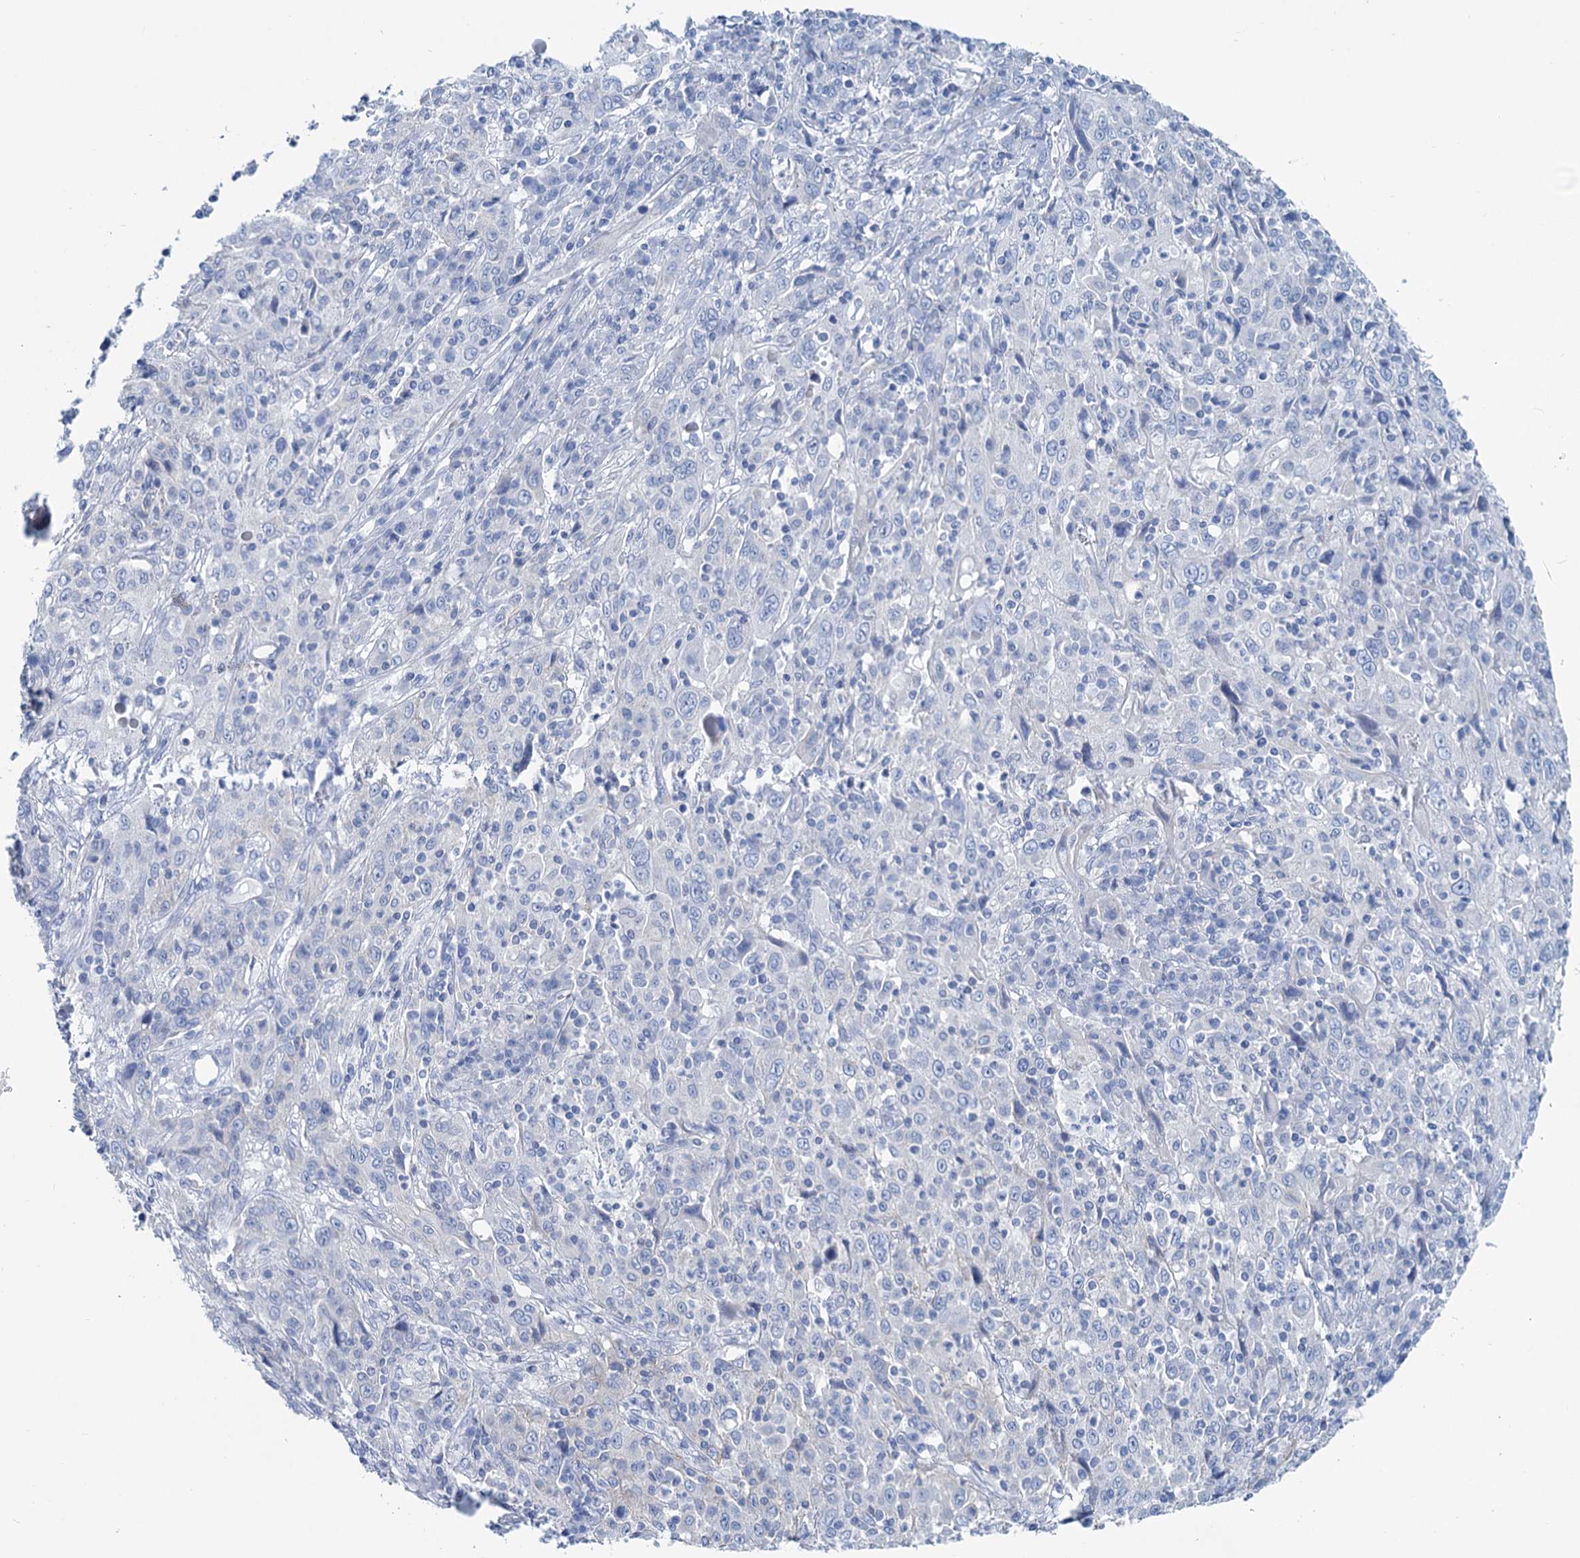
{"staining": {"intensity": "negative", "quantity": "none", "location": "none"}, "tissue": "cervical cancer", "cell_type": "Tumor cells", "image_type": "cancer", "snomed": [{"axis": "morphology", "description": "Squamous cell carcinoma, NOS"}, {"axis": "topography", "description": "Cervix"}], "caption": "There is no significant staining in tumor cells of cervical cancer (squamous cell carcinoma).", "gene": "SLC1A3", "patient": {"sex": "female", "age": 46}}